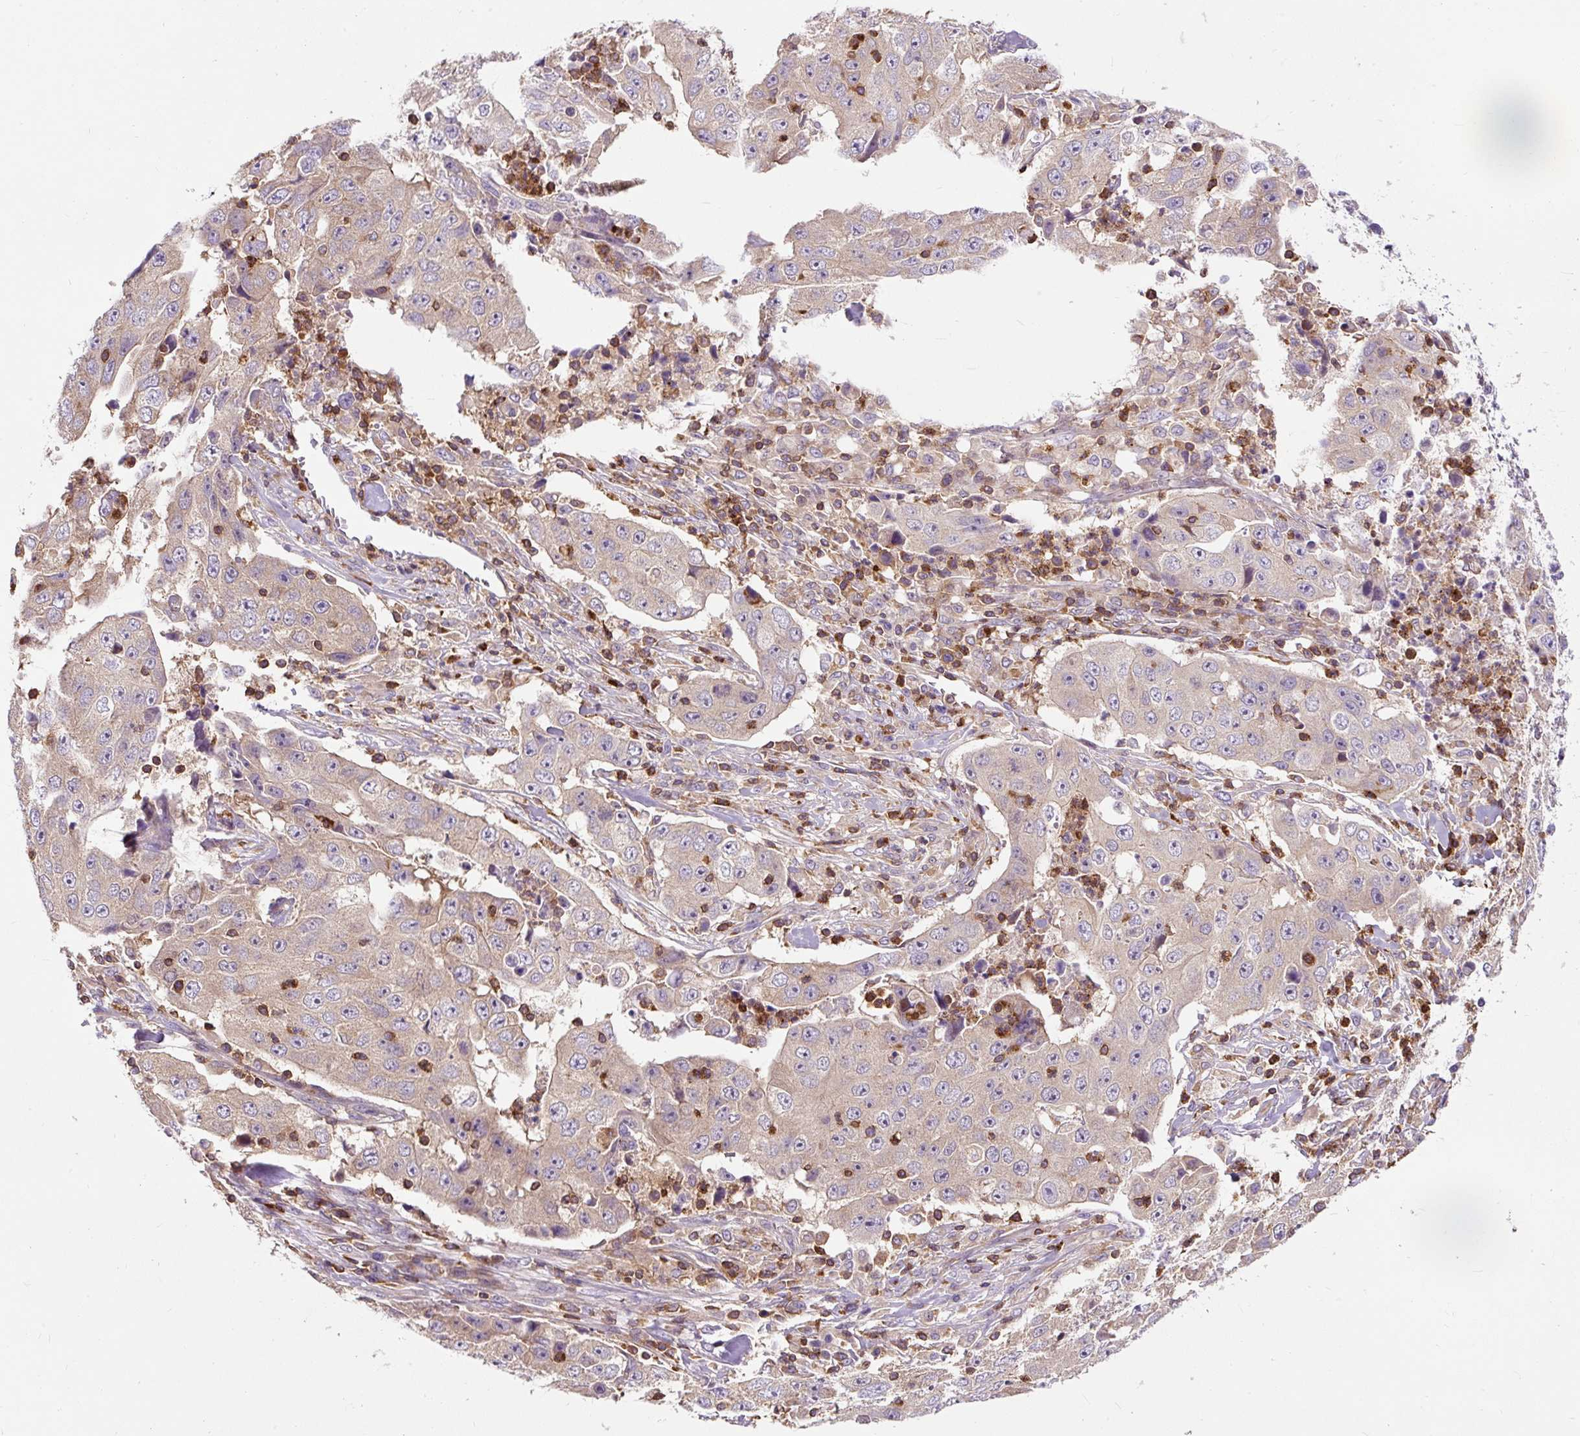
{"staining": {"intensity": "weak", "quantity": "25%-75%", "location": "cytoplasmic/membranous"}, "tissue": "lung cancer", "cell_type": "Tumor cells", "image_type": "cancer", "snomed": [{"axis": "morphology", "description": "Squamous cell carcinoma, NOS"}, {"axis": "topography", "description": "Lung"}], "caption": "Protein staining by immunohistochemistry (IHC) displays weak cytoplasmic/membranous staining in approximately 25%-75% of tumor cells in squamous cell carcinoma (lung). Using DAB (3,3'-diaminobenzidine) (brown) and hematoxylin (blue) stains, captured at high magnification using brightfield microscopy.", "gene": "CISD3", "patient": {"sex": "male", "age": 64}}